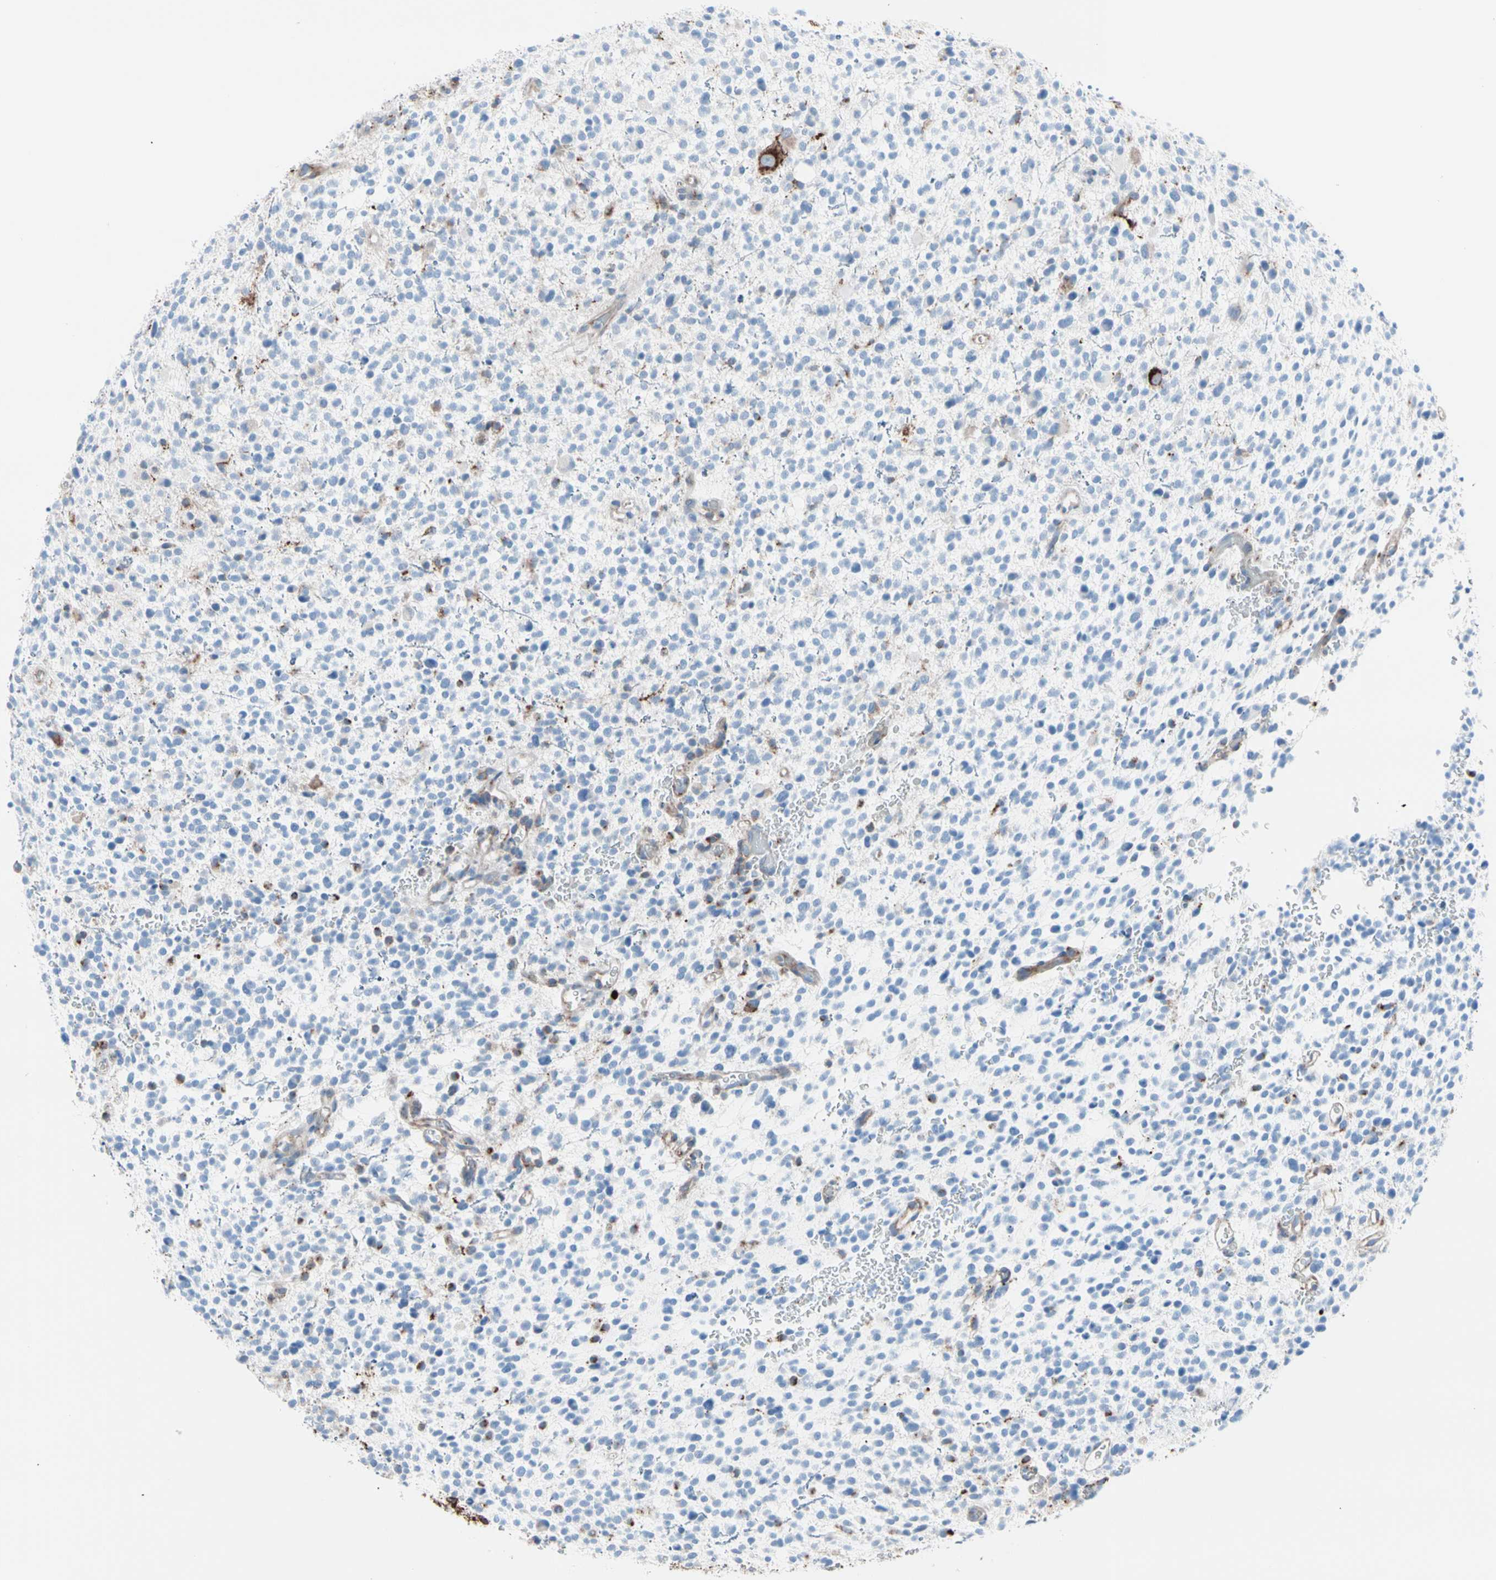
{"staining": {"intensity": "negative", "quantity": "none", "location": "none"}, "tissue": "glioma", "cell_type": "Tumor cells", "image_type": "cancer", "snomed": [{"axis": "morphology", "description": "Glioma, malignant, High grade"}, {"axis": "topography", "description": "Brain"}], "caption": "A photomicrograph of high-grade glioma (malignant) stained for a protein displays no brown staining in tumor cells.", "gene": "HK1", "patient": {"sex": "male", "age": 48}}